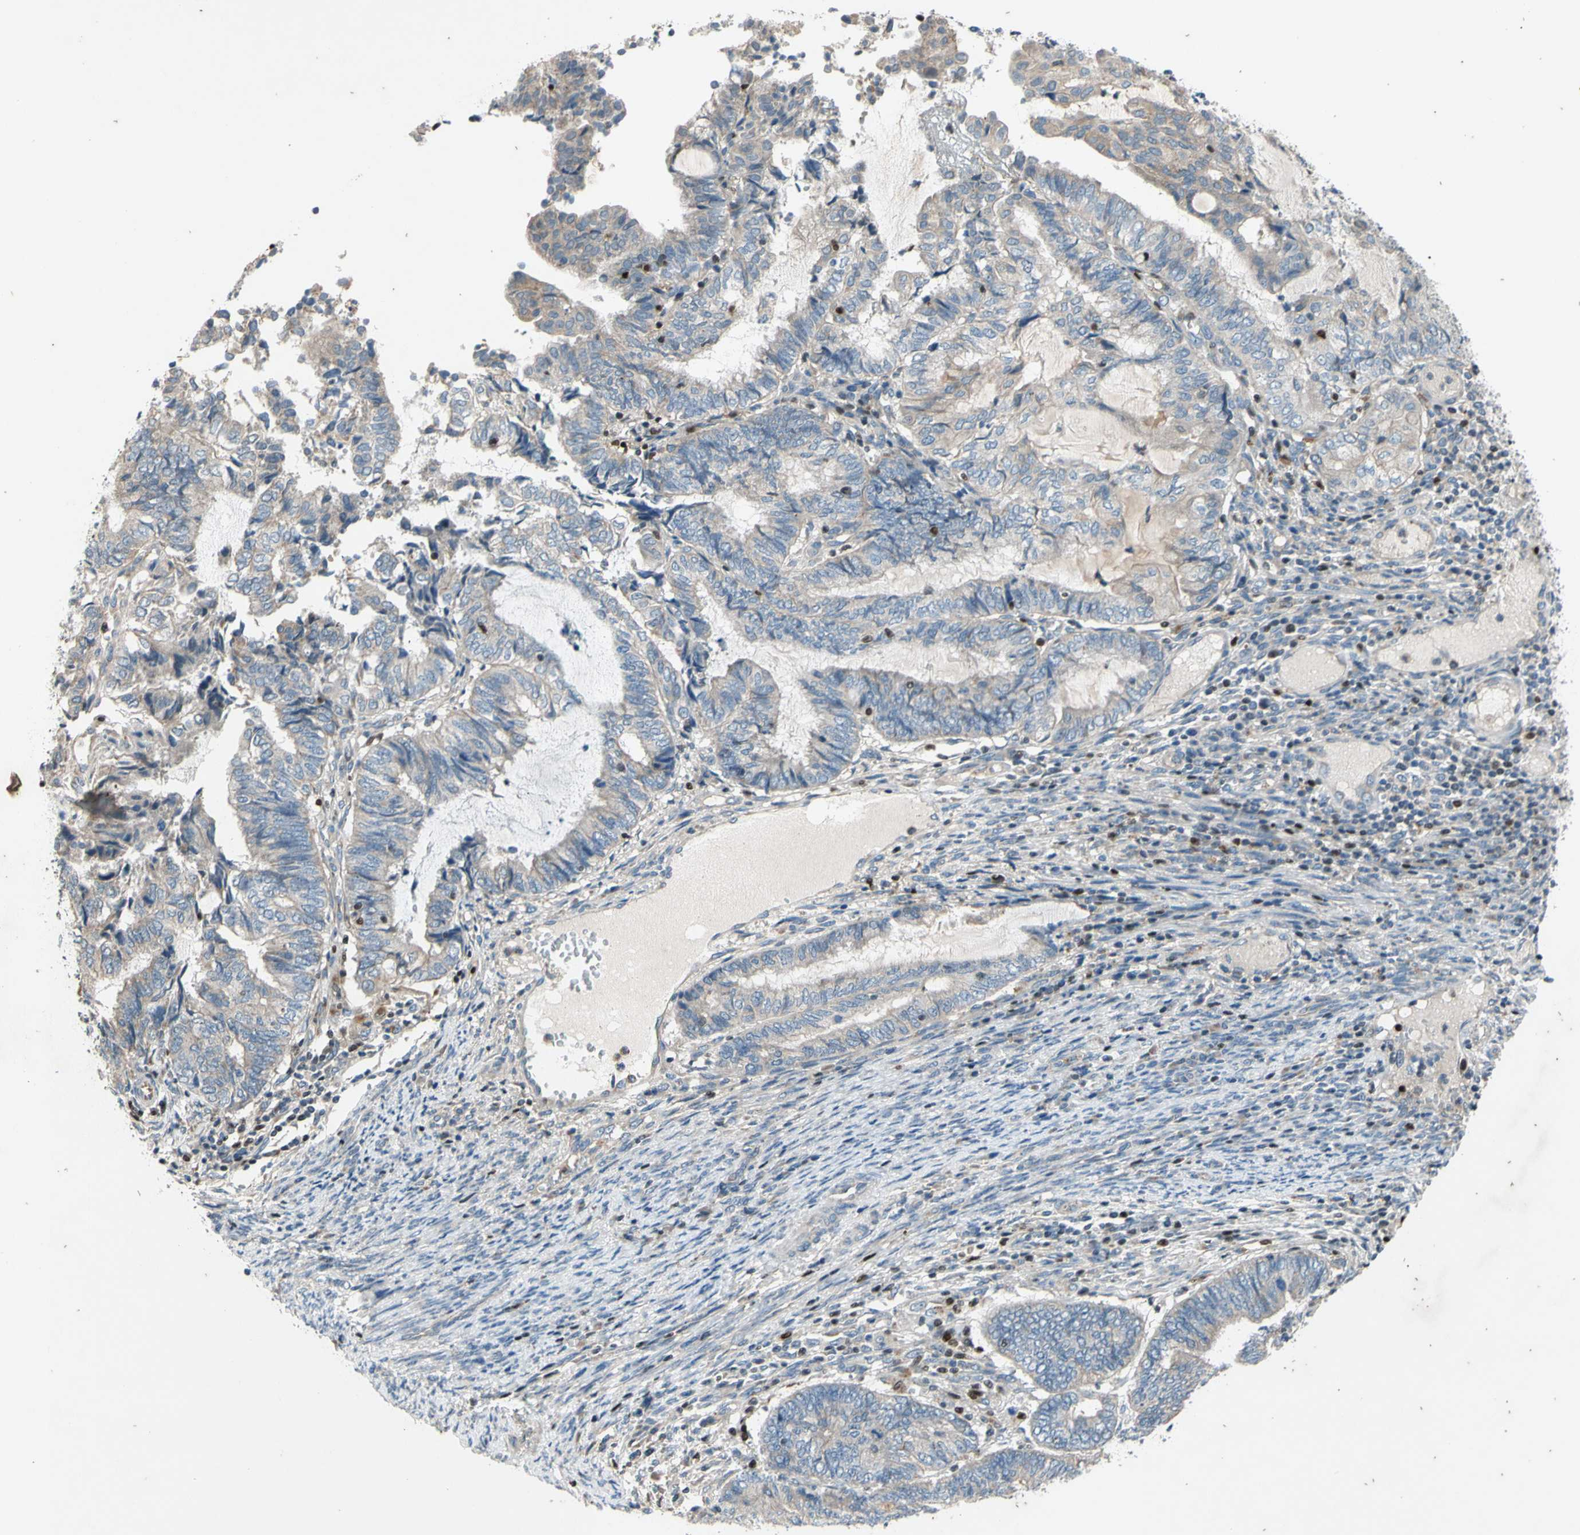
{"staining": {"intensity": "negative", "quantity": "none", "location": "none"}, "tissue": "endometrial cancer", "cell_type": "Tumor cells", "image_type": "cancer", "snomed": [{"axis": "morphology", "description": "Adenocarcinoma, NOS"}, {"axis": "topography", "description": "Uterus"}, {"axis": "topography", "description": "Endometrium"}], "caption": "DAB immunohistochemical staining of endometrial cancer shows no significant staining in tumor cells.", "gene": "TBX21", "patient": {"sex": "female", "age": 70}}